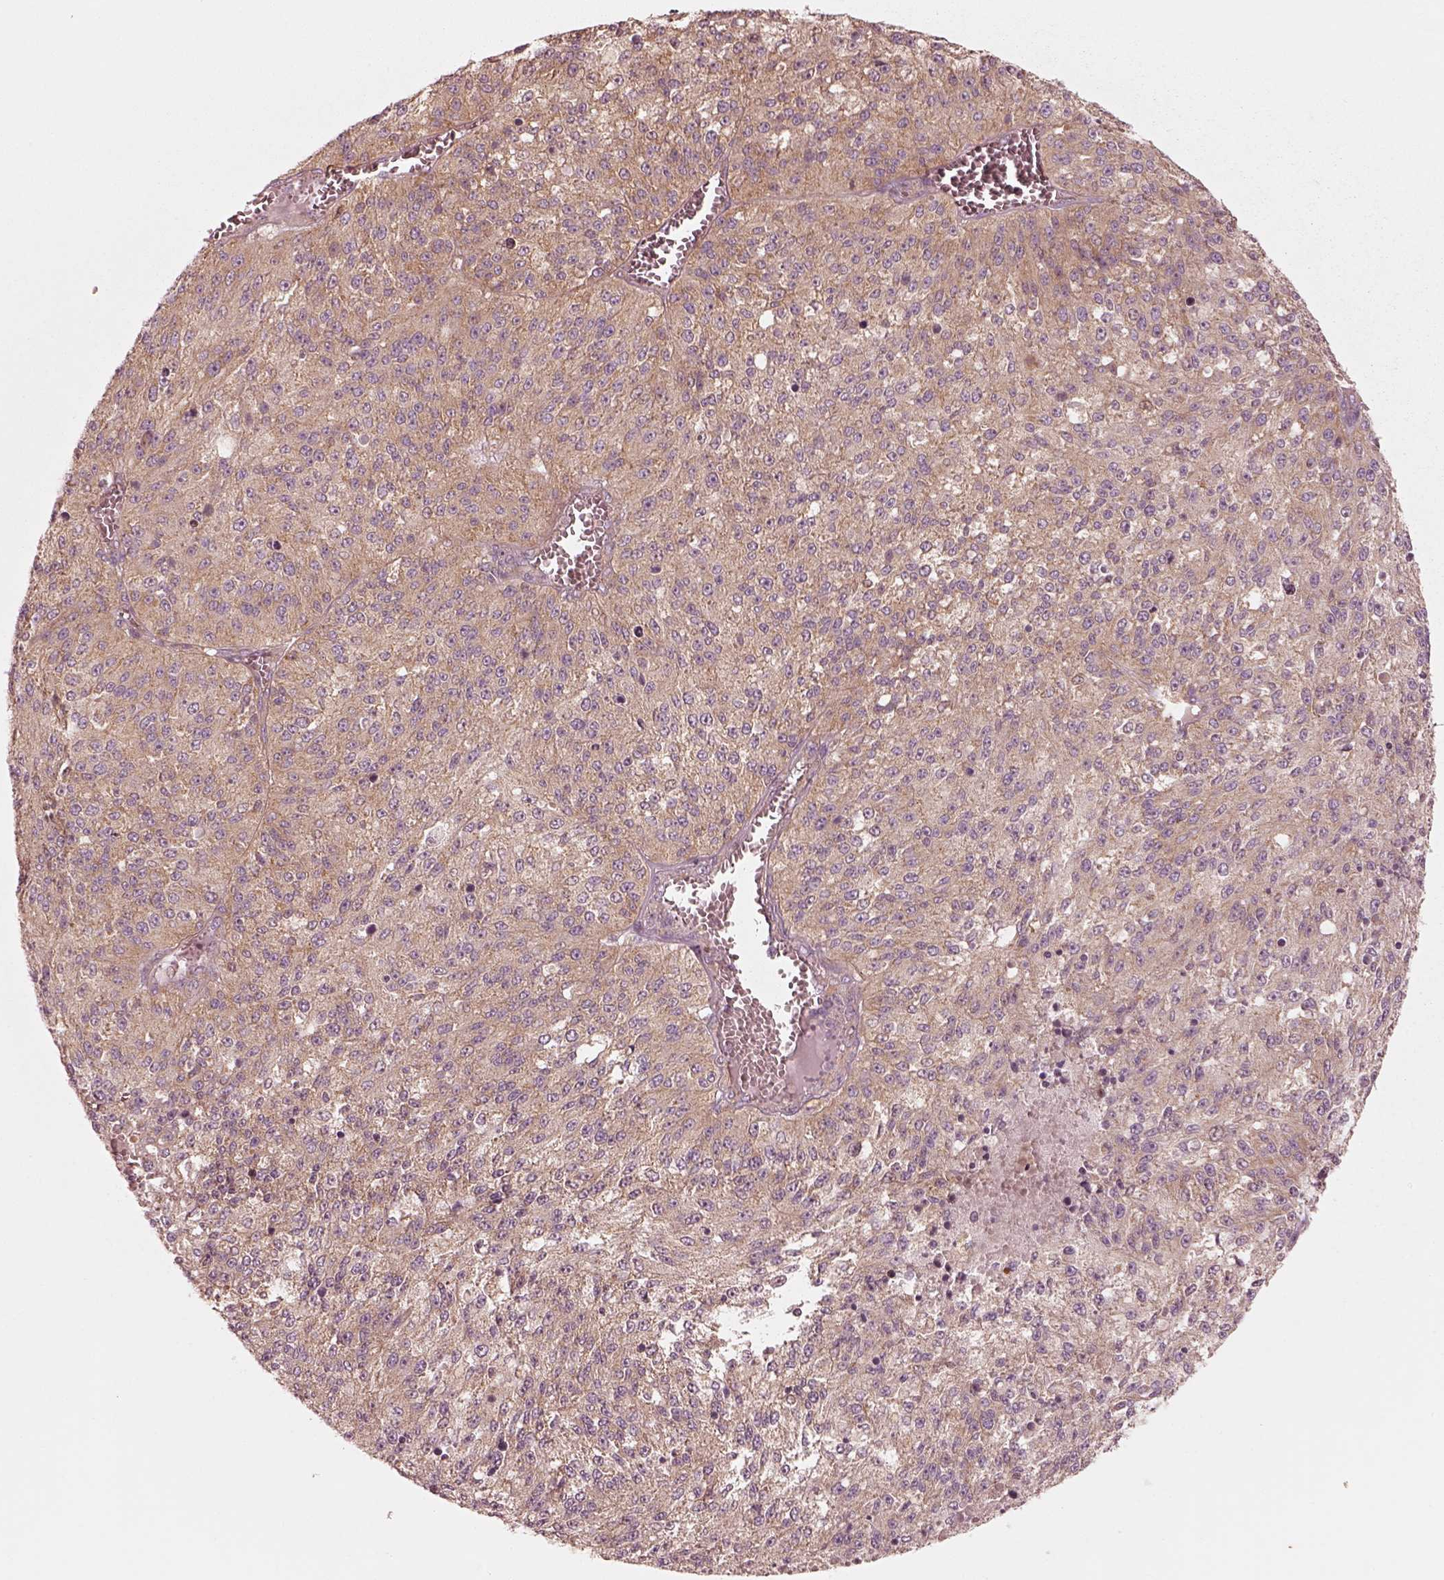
{"staining": {"intensity": "moderate", "quantity": ">75%", "location": "cytoplasmic/membranous"}, "tissue": "melanoma", "cell_type": "Tumor cells", "image_type": "cancer", "snomed": [{"axis": "morphology", "description": "Malignant melanoma, Metastatic site"}, {"axis": "topography", "description": "Lymph node"}], "caption": "This is an image of IHC staining of melanoma, which shows moderate expression in the cytoplasmic/membranous of tumor cells.", "gene": "CNOT2", "patient": {"sex": "female", "age": 64}}